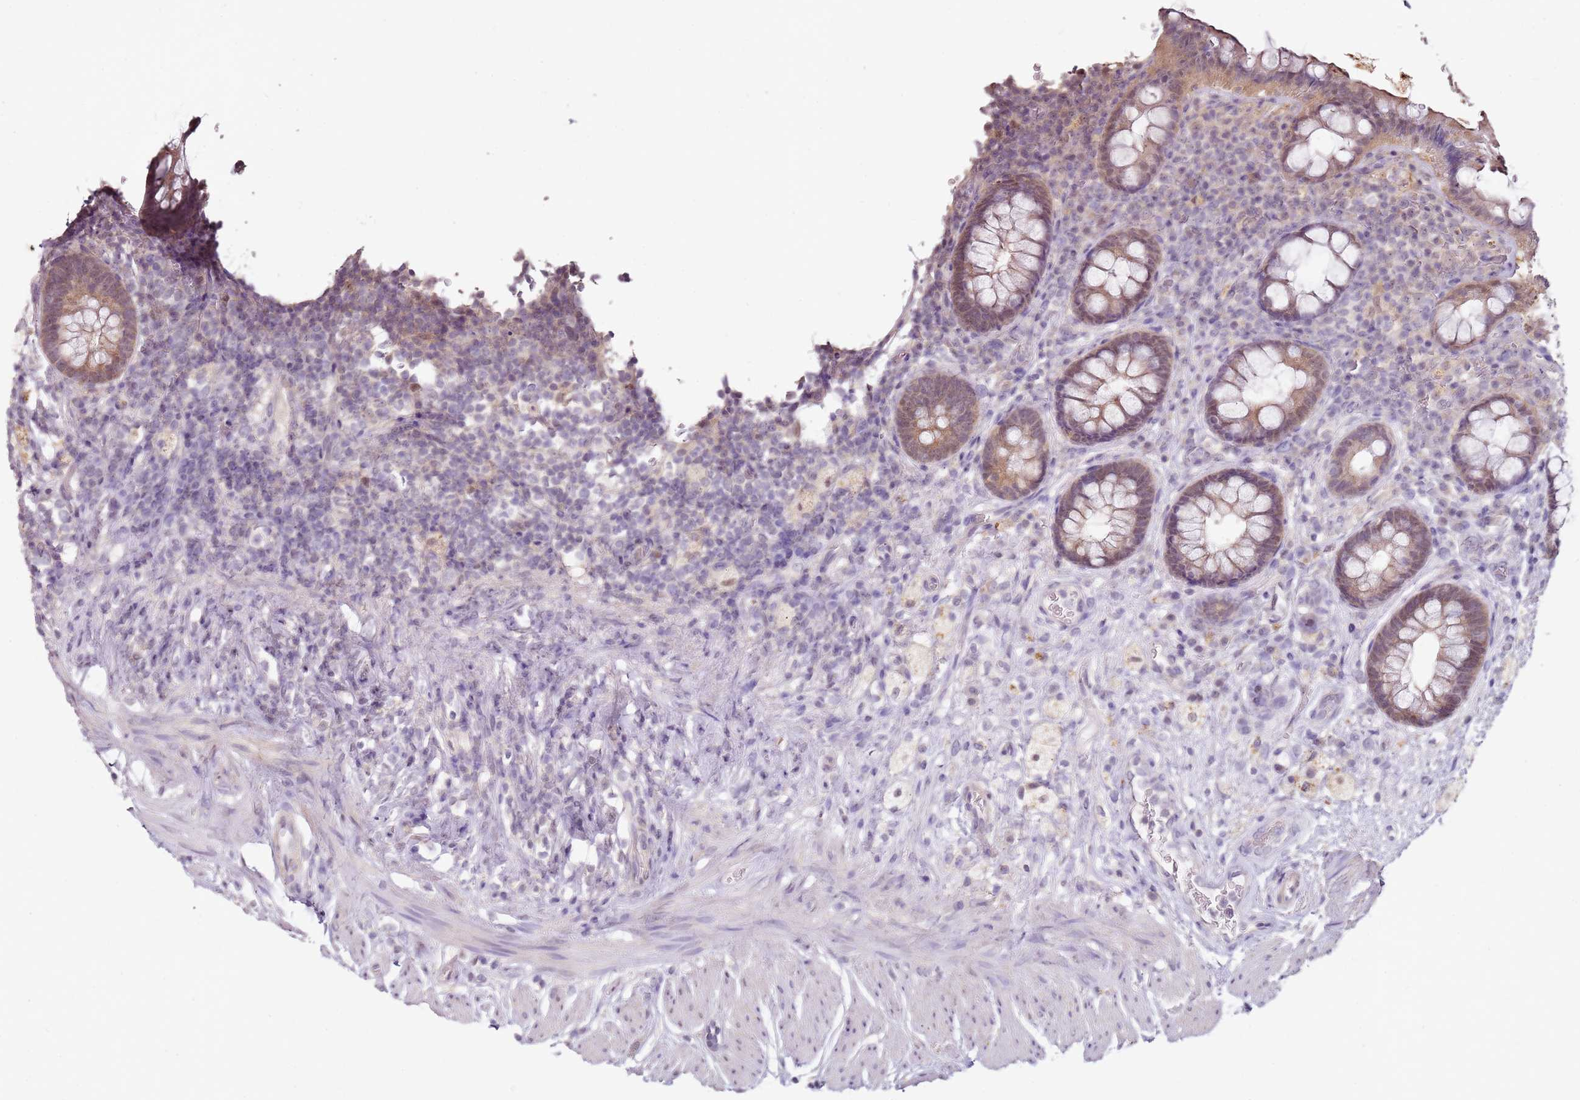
{"staining": {"intensity": "weak", "quantity": "25%-75%", "location": "cytoplasmic/membranous,nuclear"}, "tissue": "rectum", "cell_type": "Glandular cells", "image_type": "normal", "snomed": [{"axis": "morphology", "description": "Normal tissue, NOS"}, {"axis": "topography", "description": "Rectum"}, {"axis": "topography", "description": "Peripheral nerve tissue"}], "caption": "Protein expression analysis of unremarkable human rectum reveals weak cytoplasmic/membranous,nuclear staining in about 25%-75% of glandular cells. Immunohistochemistry stains the protein of interest in brown and the nuclei are stained blue.", "gene": "MDH1", "patient": {"sex": "female", "age": 69}}